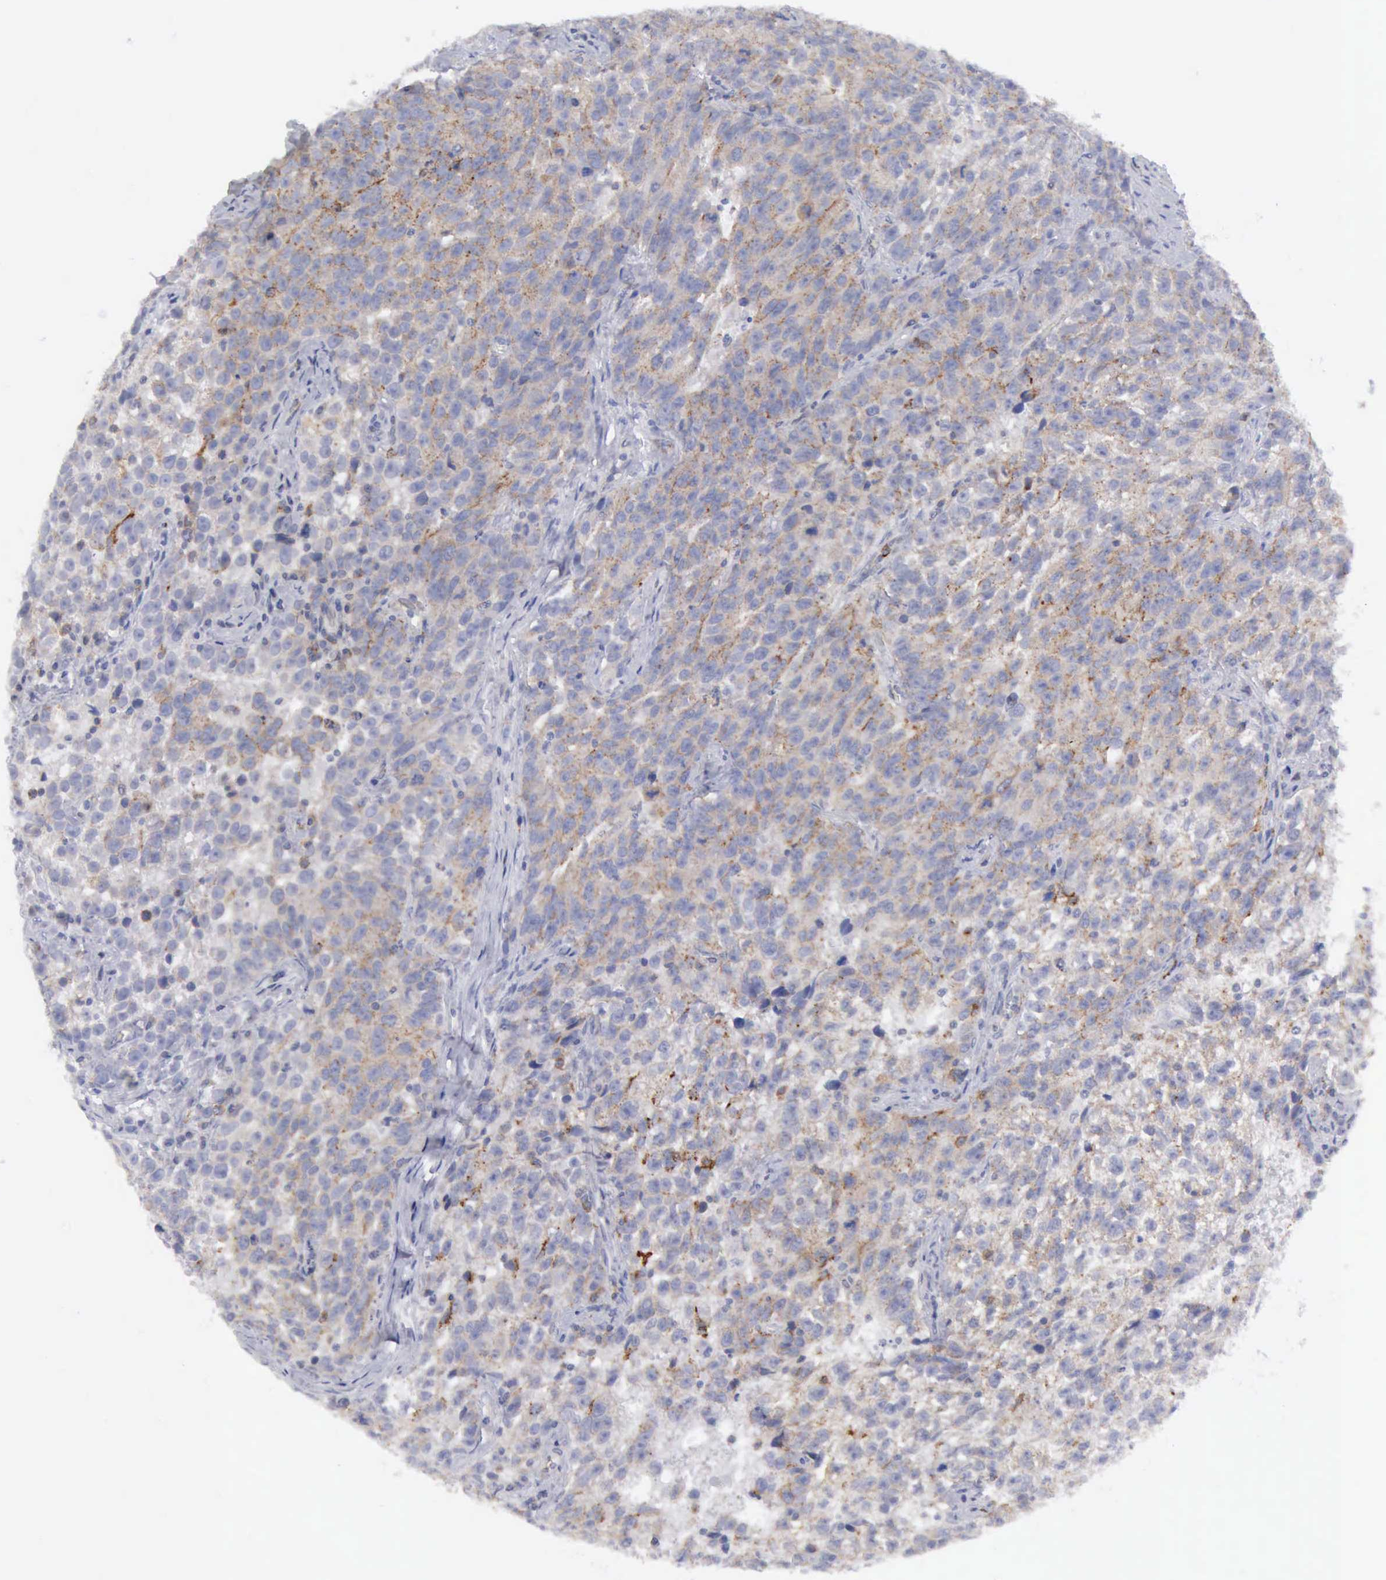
{"staining": {"intensity": "negative", "quantity": "none", "location": "none"}, "tissue": "testis cancer", "cell_type": "Tumor cells", "image_type": "cancer", "snomed": [{"axis": "morphology", "description": "Seminoma, NOS"}, {"axis": "topography", "description": "Testis"}], "caption": "This is a micrograph of IHC staining of testis cancer, which shows no staining in tumor cells.", "gene": "TFRC", "patient": {"sex": "male", "age": 38}}